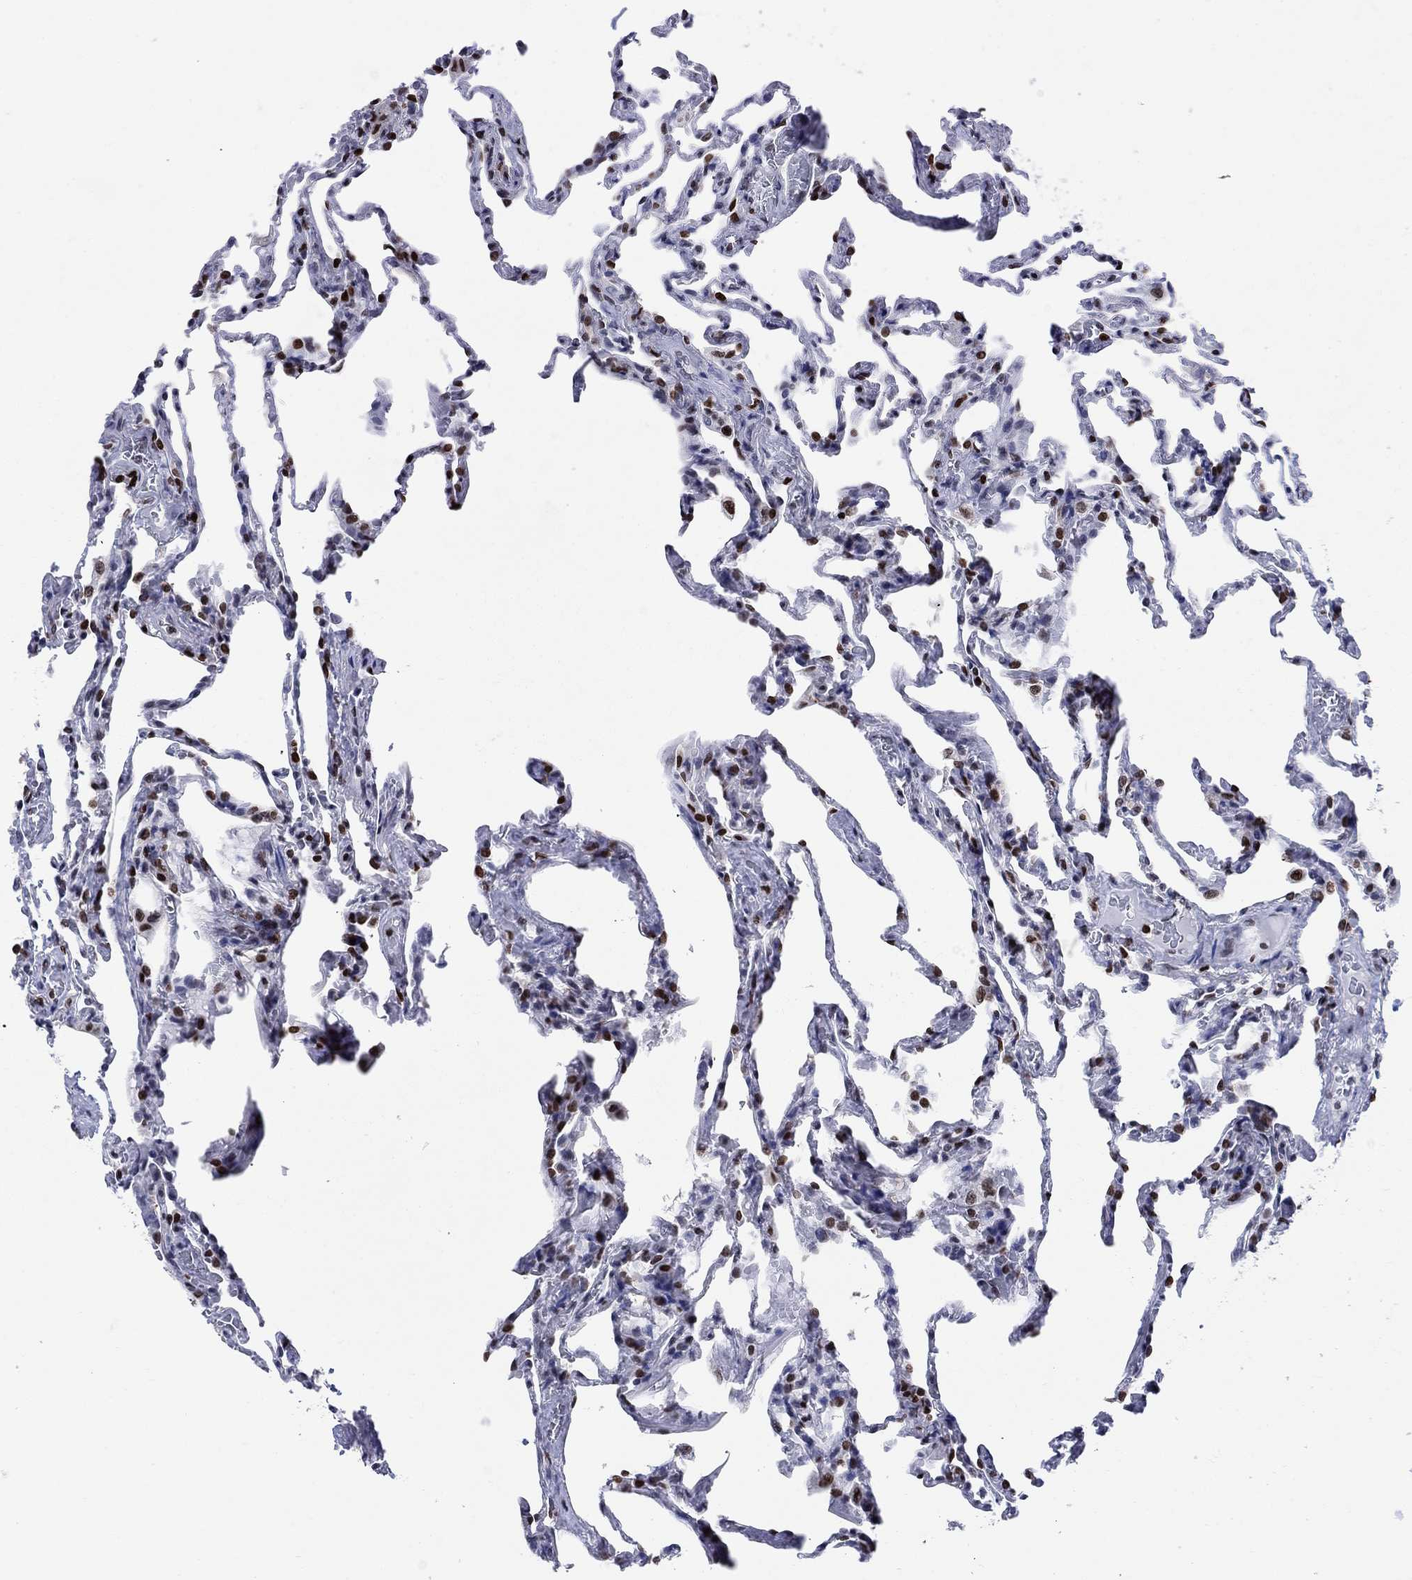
{"staining": {"intensity": "strong", "quantity": "25%-75%", "location": "nuclear"}, "tissue": "lung", "cell_type": "Alveolar cells", "image_type": "normal", "snomed": [{"axis": "morphology", "description": "Normal tissue, NOS"}, {"axis": "topography", "description": "Lung"}], "caption": "The image displays immunohistochemical staining of benign lung. There is strong nuclear positivity is present in about 25%-75% of alveolar cells.", "gene": "HMGA1", "patient": {"sex": "female", "age": 43}}